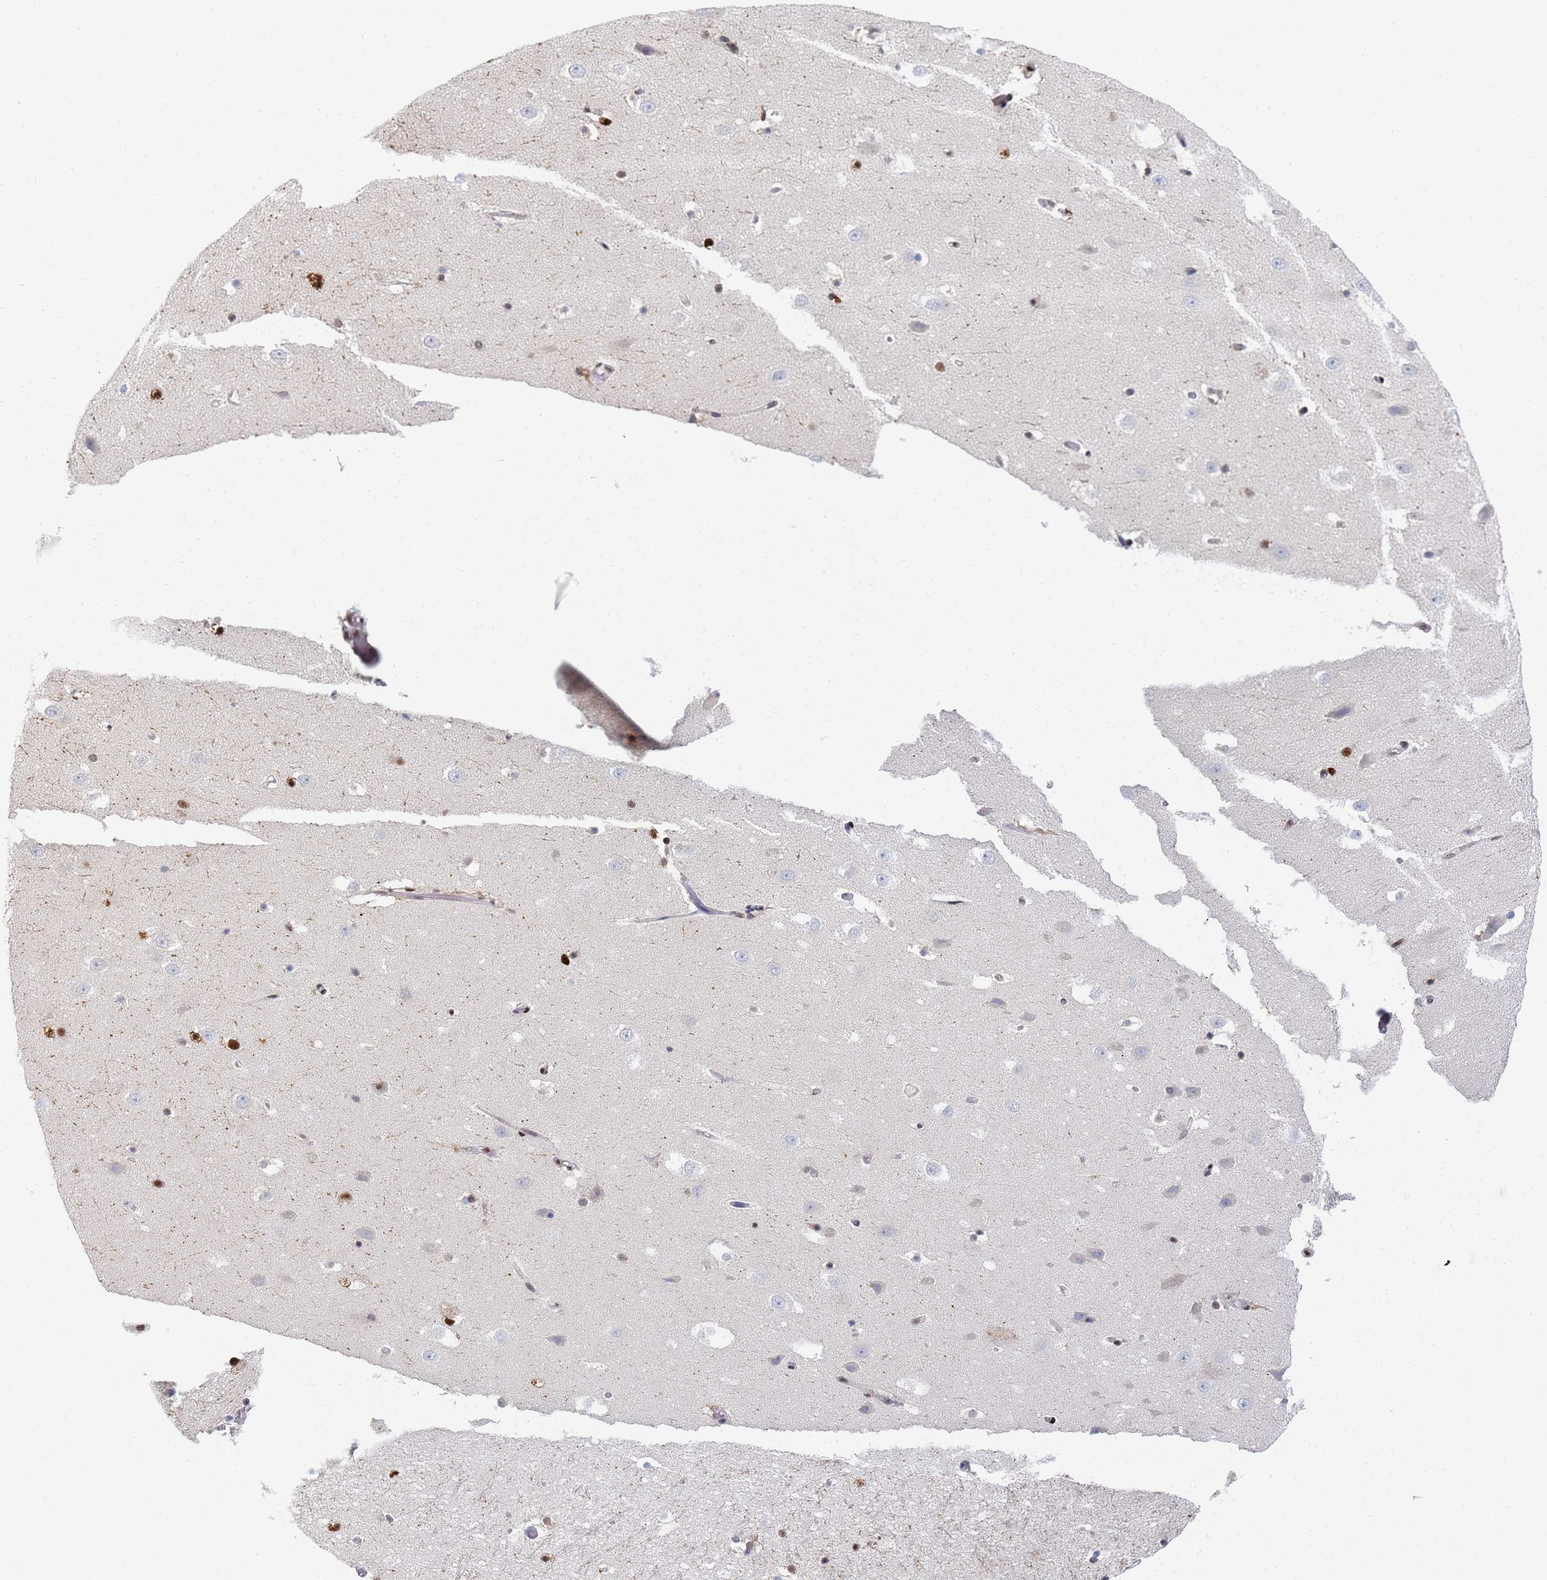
{"staining": {"intensity": "strong", "quantity": "<25%", "location": "nuclear"}, "tissue": "hippocampus", "cell_type": "Glial cells", "image_type": "normal", "snomed": [{"axis": "morphology", "description": "Normal tissue, NOS"}, {"axis": "topography", "description": "Hippocampus"}], "caption": "Strong nuclear expression is present in about <25% of glial cells in unremarkable hippocampus.", "gene": "AP5Z1", "patient": {"sex": "female", "age": 52}}